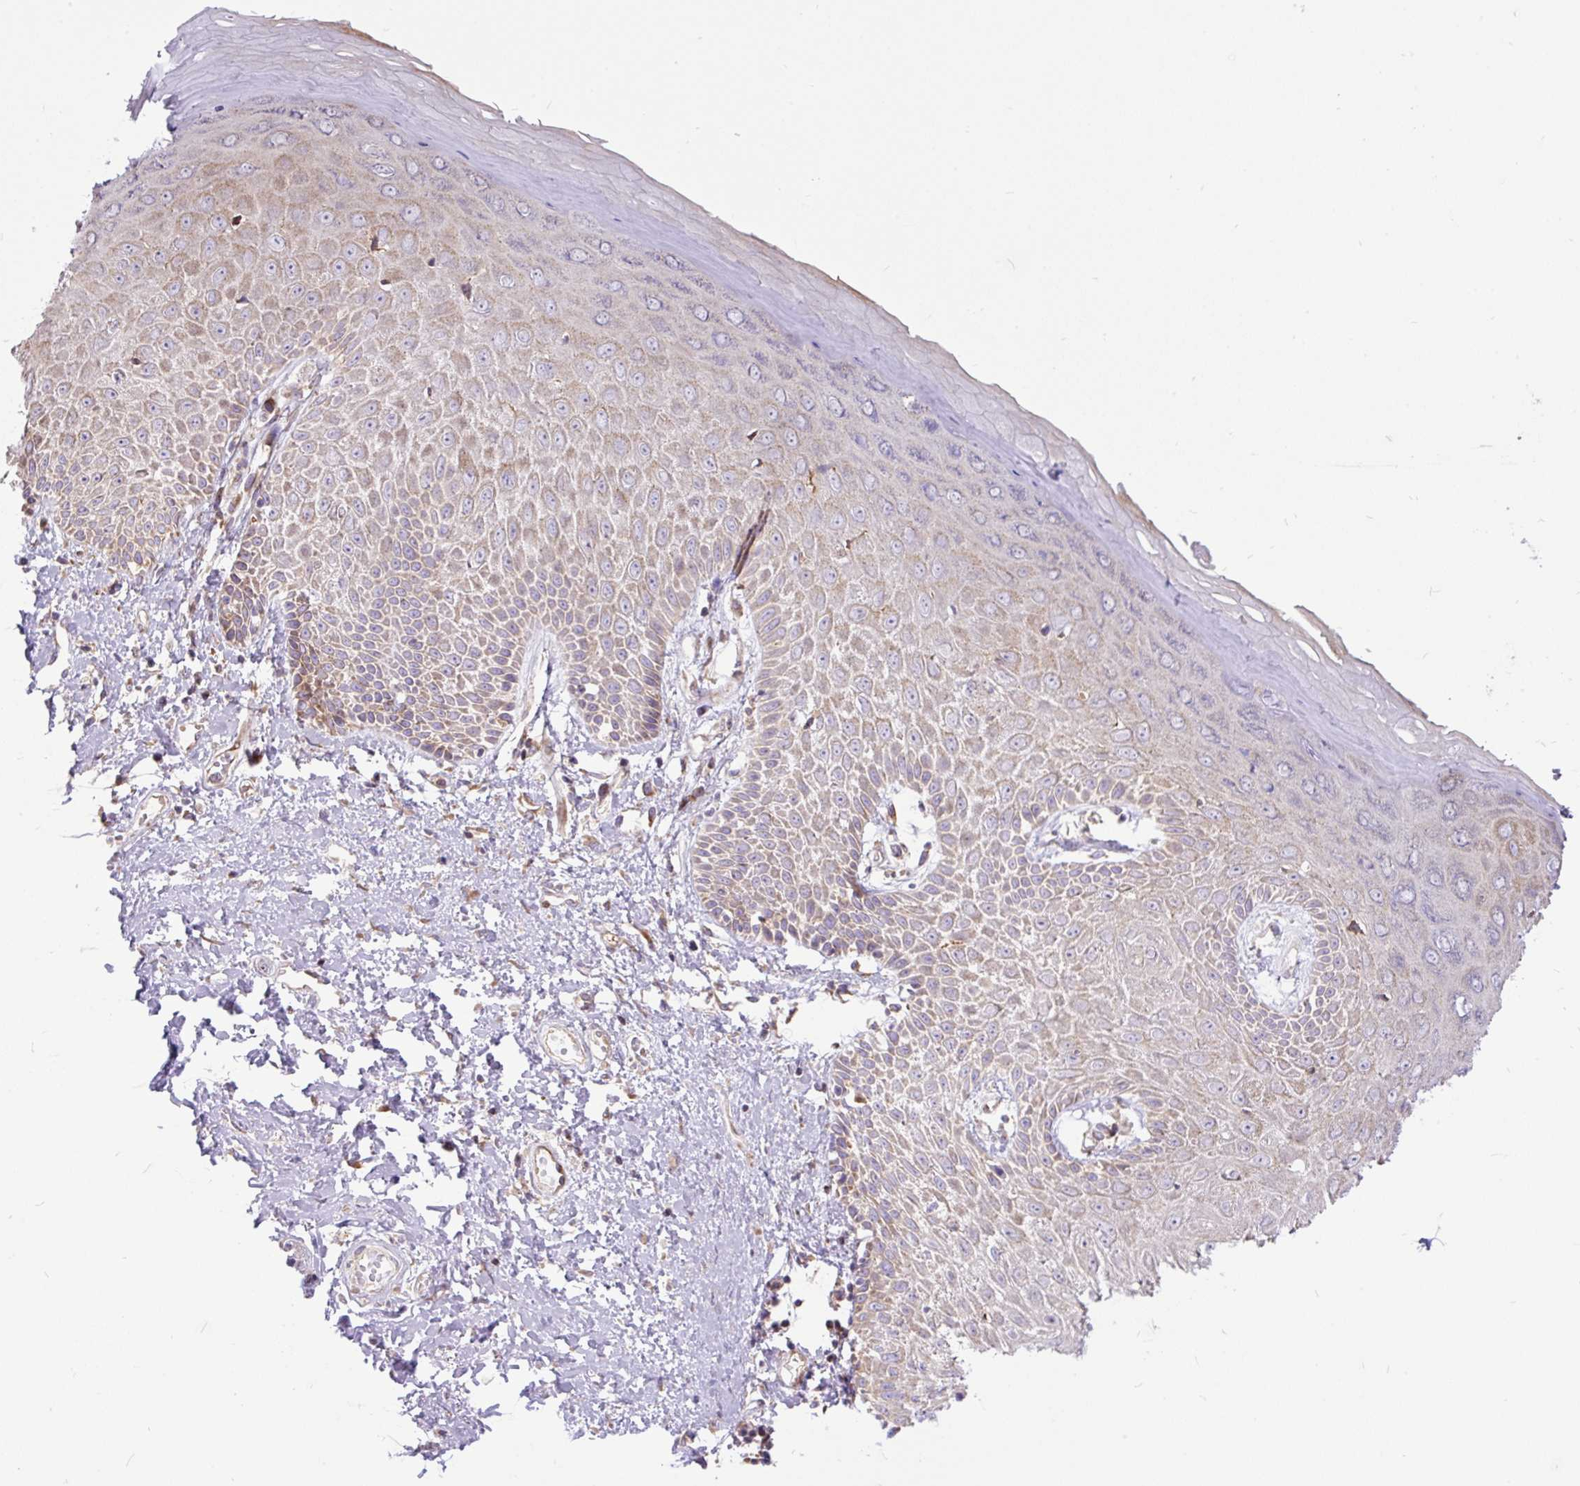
{"staining": {"intensity": "moderate", "quantity": "25%-75%", "location": "cytoplasmic/membranous"}, "tissue": "skin", "cell_type": "Epidermal cells", "image_type": "normal", "snomed": [{"axis": "morphology", "description": "Normal tissue, NOS"}, {"axis": "topography", "description": "Anal"}, {"axis": "topography", "description": "Peripheral nerve tissue"}], "caption": "A high-resolution histopathology image shows immunohistochemistry (IHC) staining of benign skin, which demonstrates moderate cytoplasmic/membranous positivity in about 25%-75% of epidermal cells.", "gene": "TRIM17", "patient": {"sex": "male", "age": 78}}